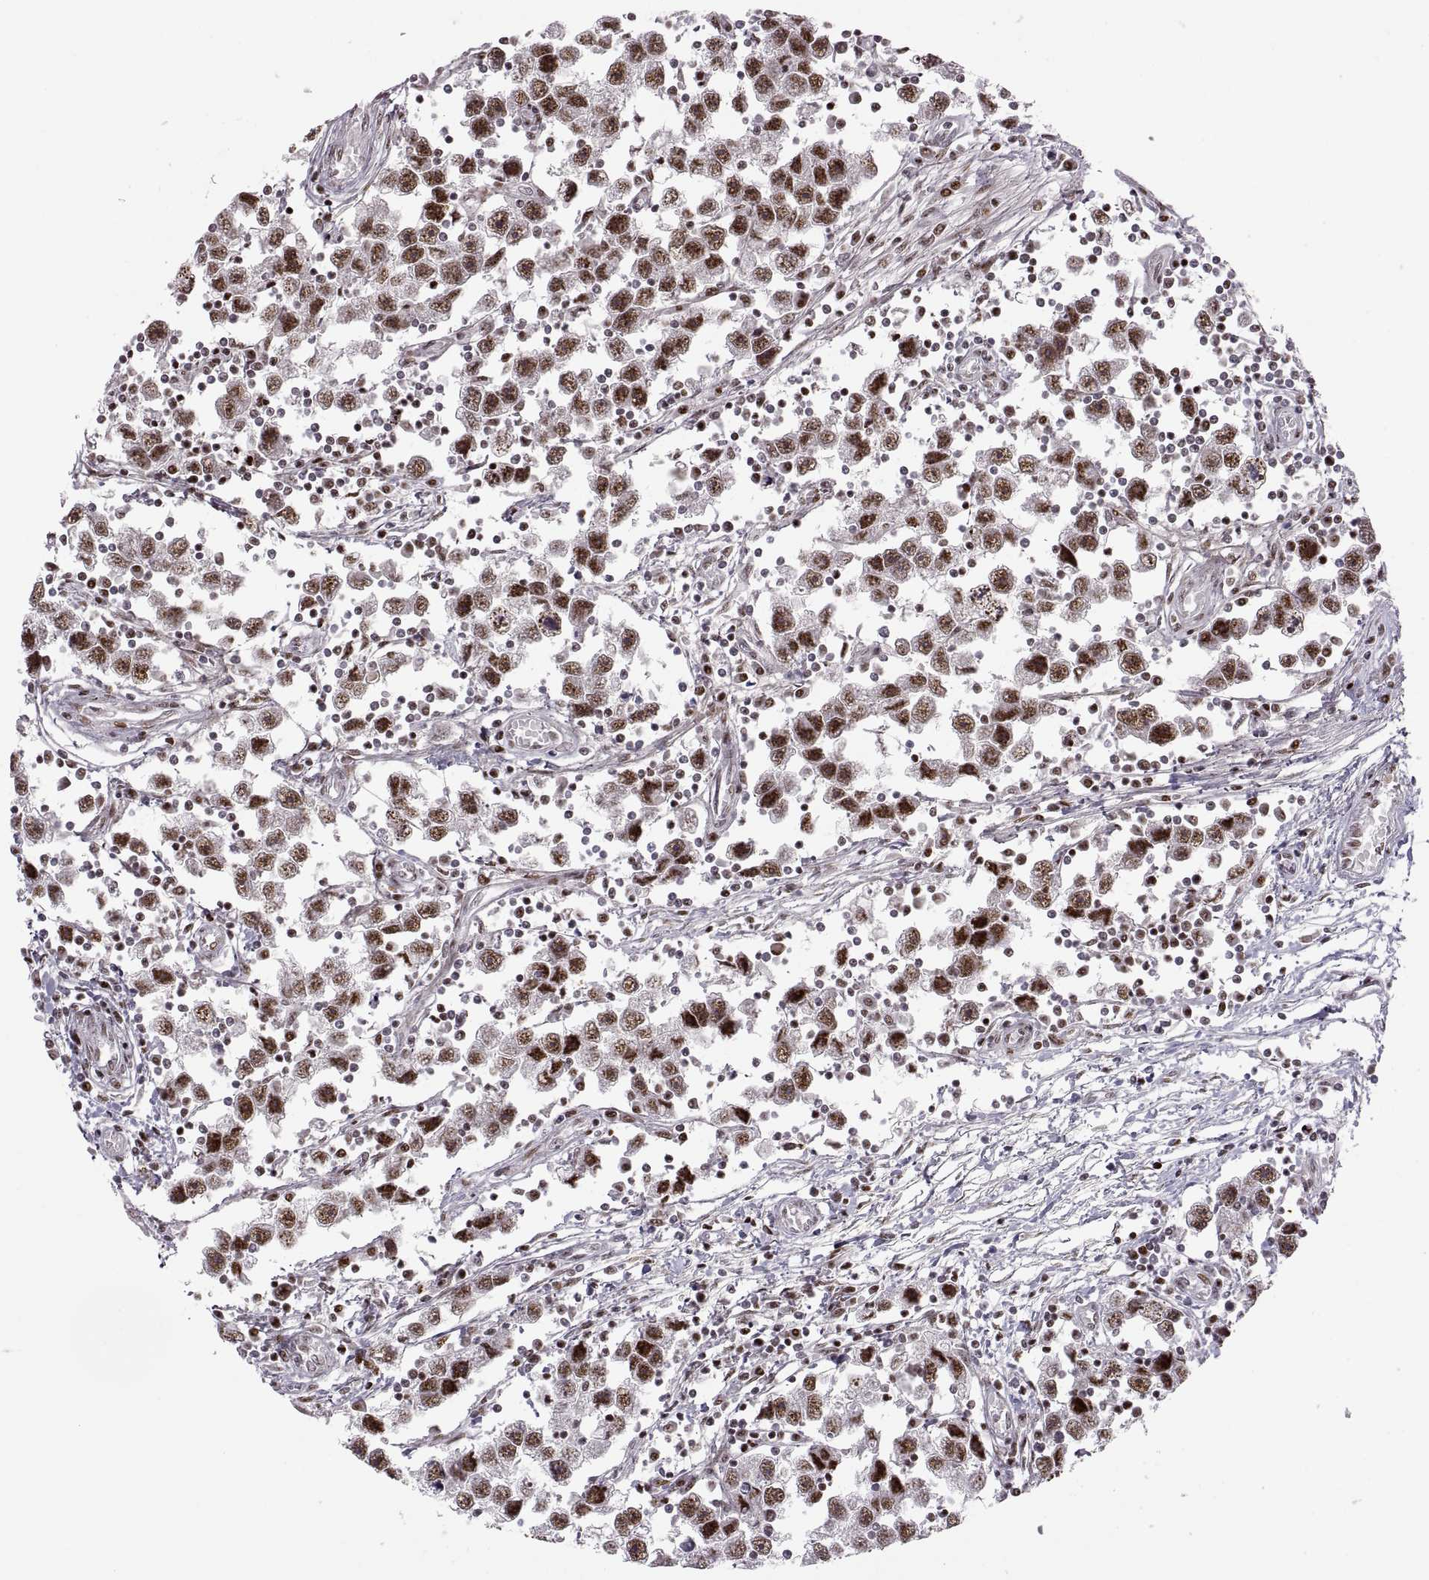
{"staining": {"intensity": "strong", "quantity": ">75%", "location": "nuclear"}, "tissue": "testis cancer", "cell_type": "Tumor cells", "image_type": "cancer", "snomed": [{"axis": "morphology", "description": "Seminoma, NOS"}, {"axis": "topography", "description": "Testis"}], "caption": "This is an image of immunohistochemistry staining of seminoma (testis), which shows strong staining in the nuclear of tumor cells.", "gene": "SNAI1", "patient": {"sex": "male", "age": 30}}